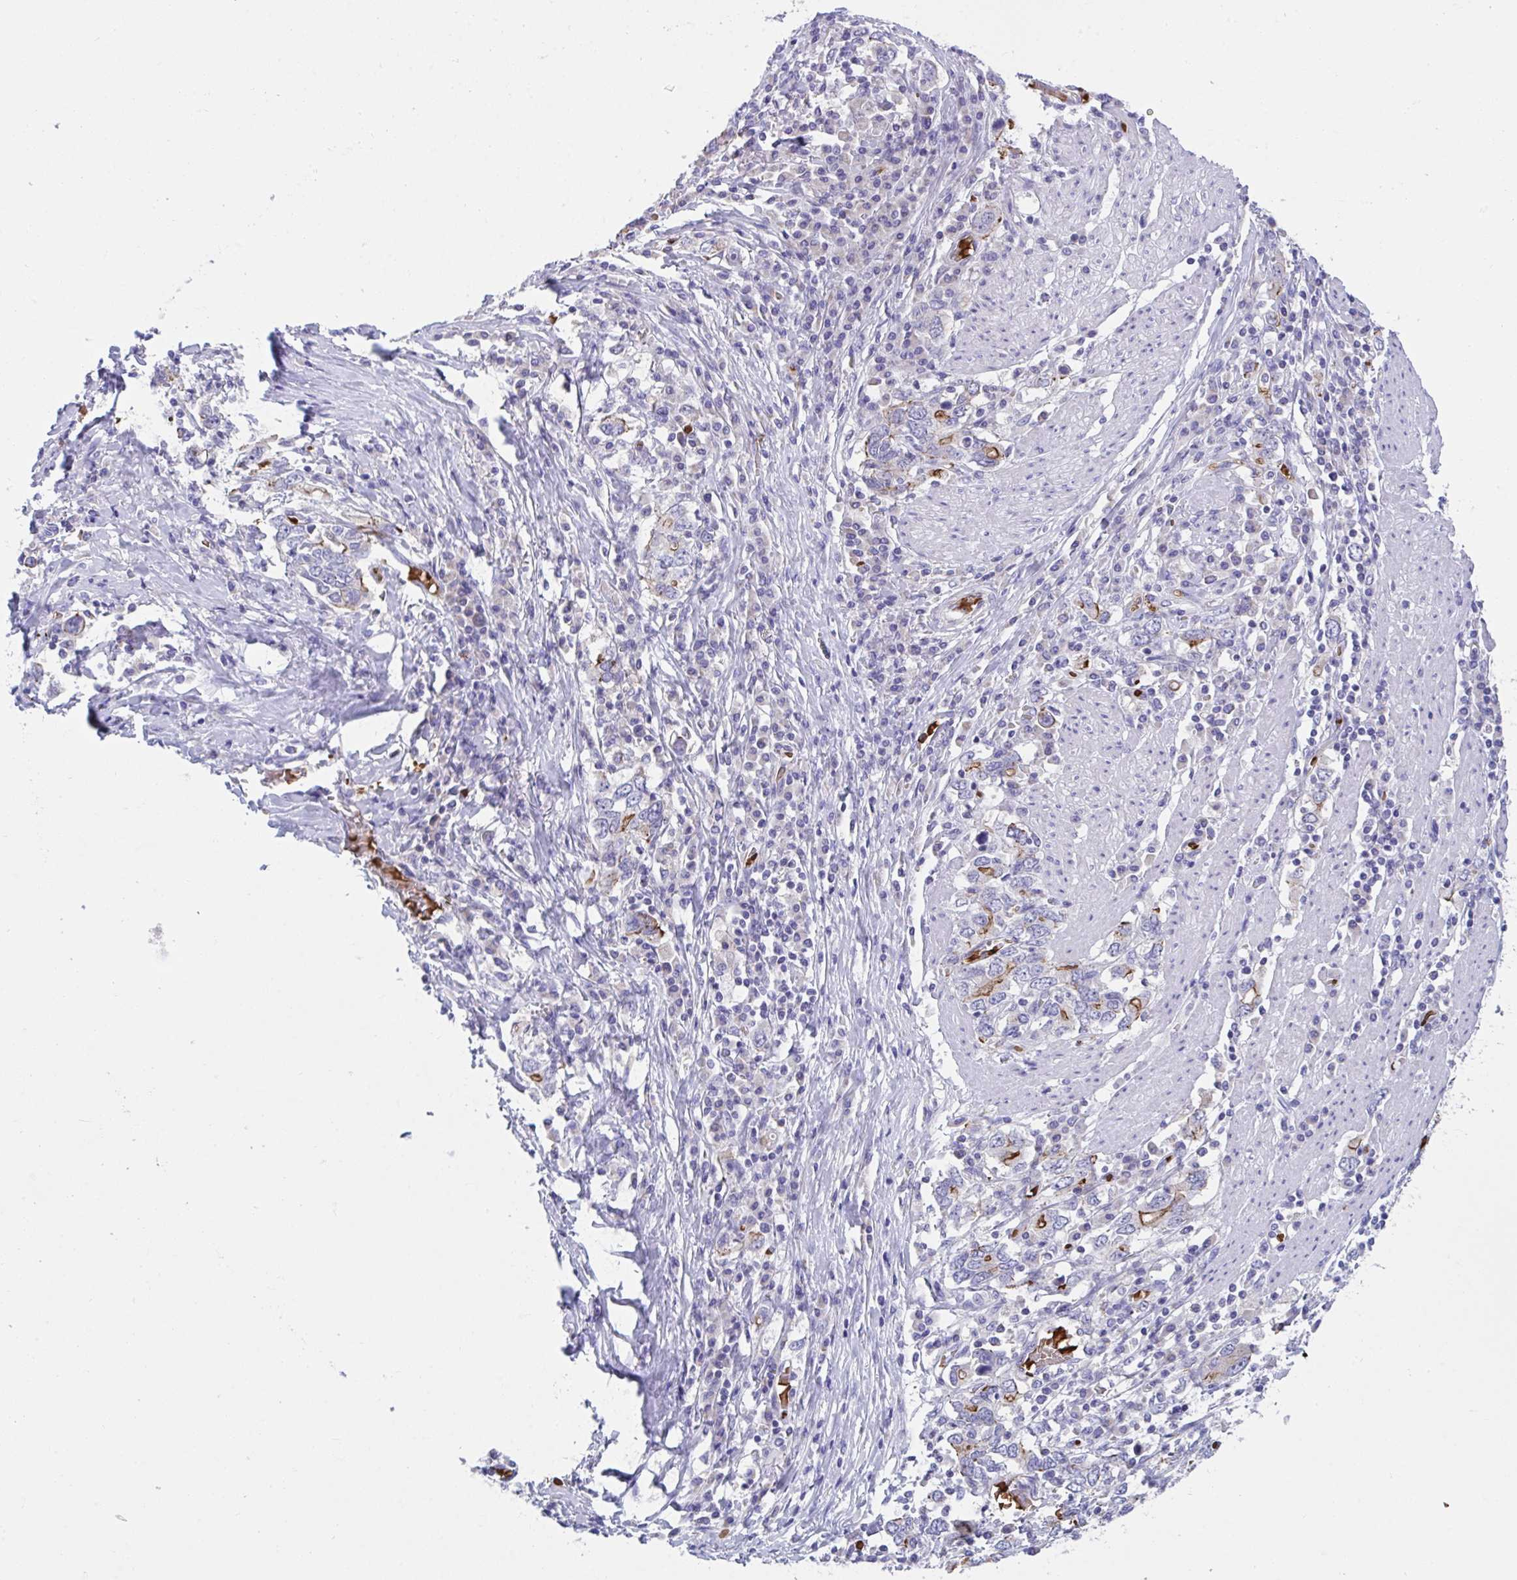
{"staining": {"intensity": "moderate", "quantity": "<25%", "location": "cytoplasmic/membranous"}, "tissue": "stomach cancer", "cell_type": "Tumor cells", "image_type": "cancer", "snomed": [{"axis": "morphology", "description": "Adenocarcinoma, NOS"}, {"axis": "topography", "description": "Stomach, upper"}, {"axis": "topography", "description": "Stomach"}], "caption": "High-magnification brightfield microscopy of stomach adenocarcinoma stained with DAB (brown) and counterstained with hematoxylin (blue). tumor cells exhibit moderate cytoplasmic/membranous staining is present in approximately<25% of cells.", "gene": "TTC30B", "patient": {"sex": "male", "age": 62}}